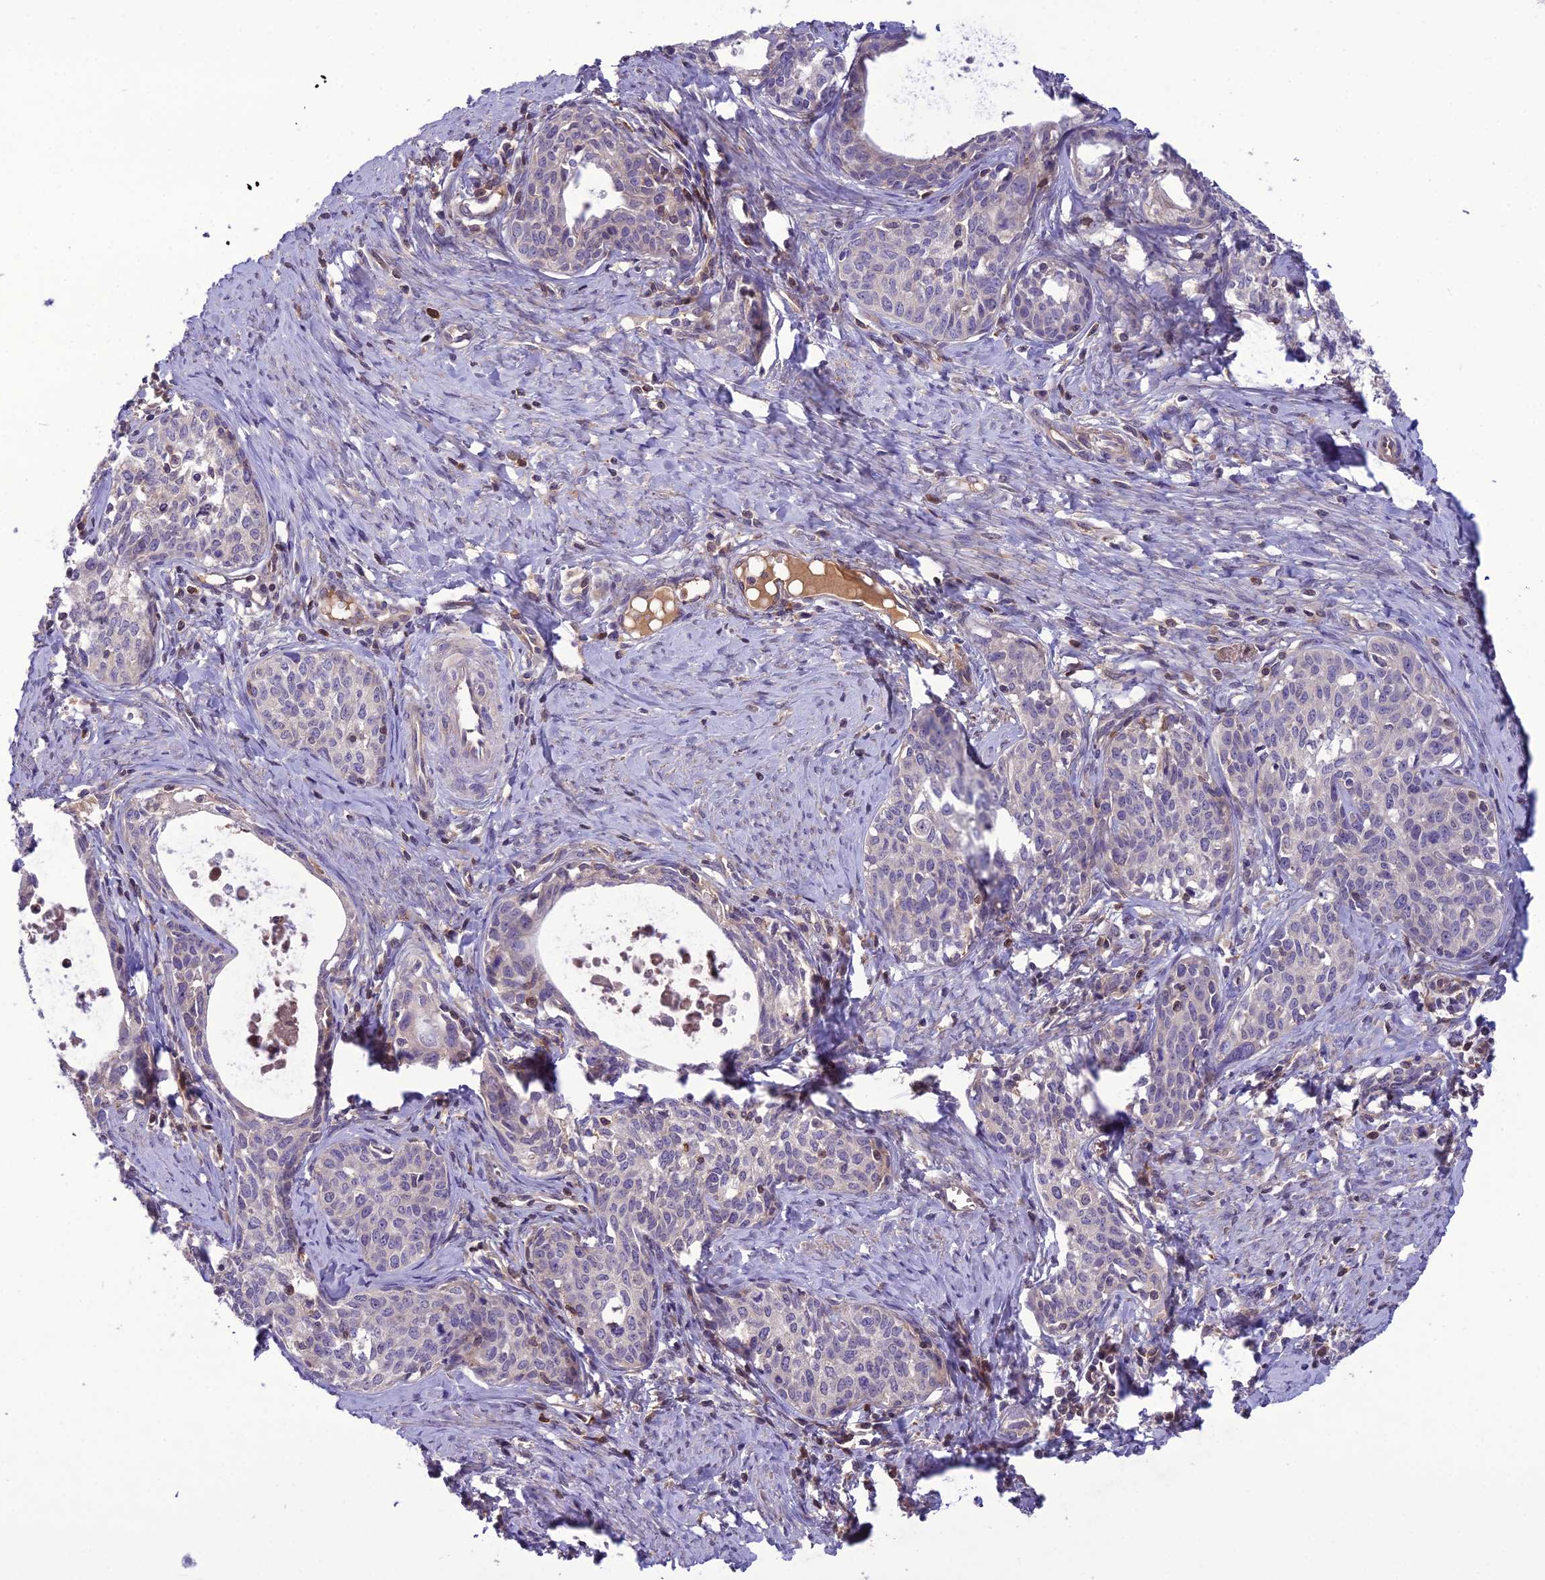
{"staining": {"intensity": "negative", "quantity": "none", "location": "none"}, "tissue": "cervical cancer", "cell_type": "Tumor cells", "image_type": "cancer", "snomed": [{"axis": "morphology", "description": "Squamous cell carcinoma, NOS"}, {"axis": "topography", "description": "Cervix"}], "caption": "A micrograph of human squamous cell carcinoma (cervical) is negative for staining in tumor cells.", "gene": "GDF6", "patient": {"sex": "female", "age": 52}}